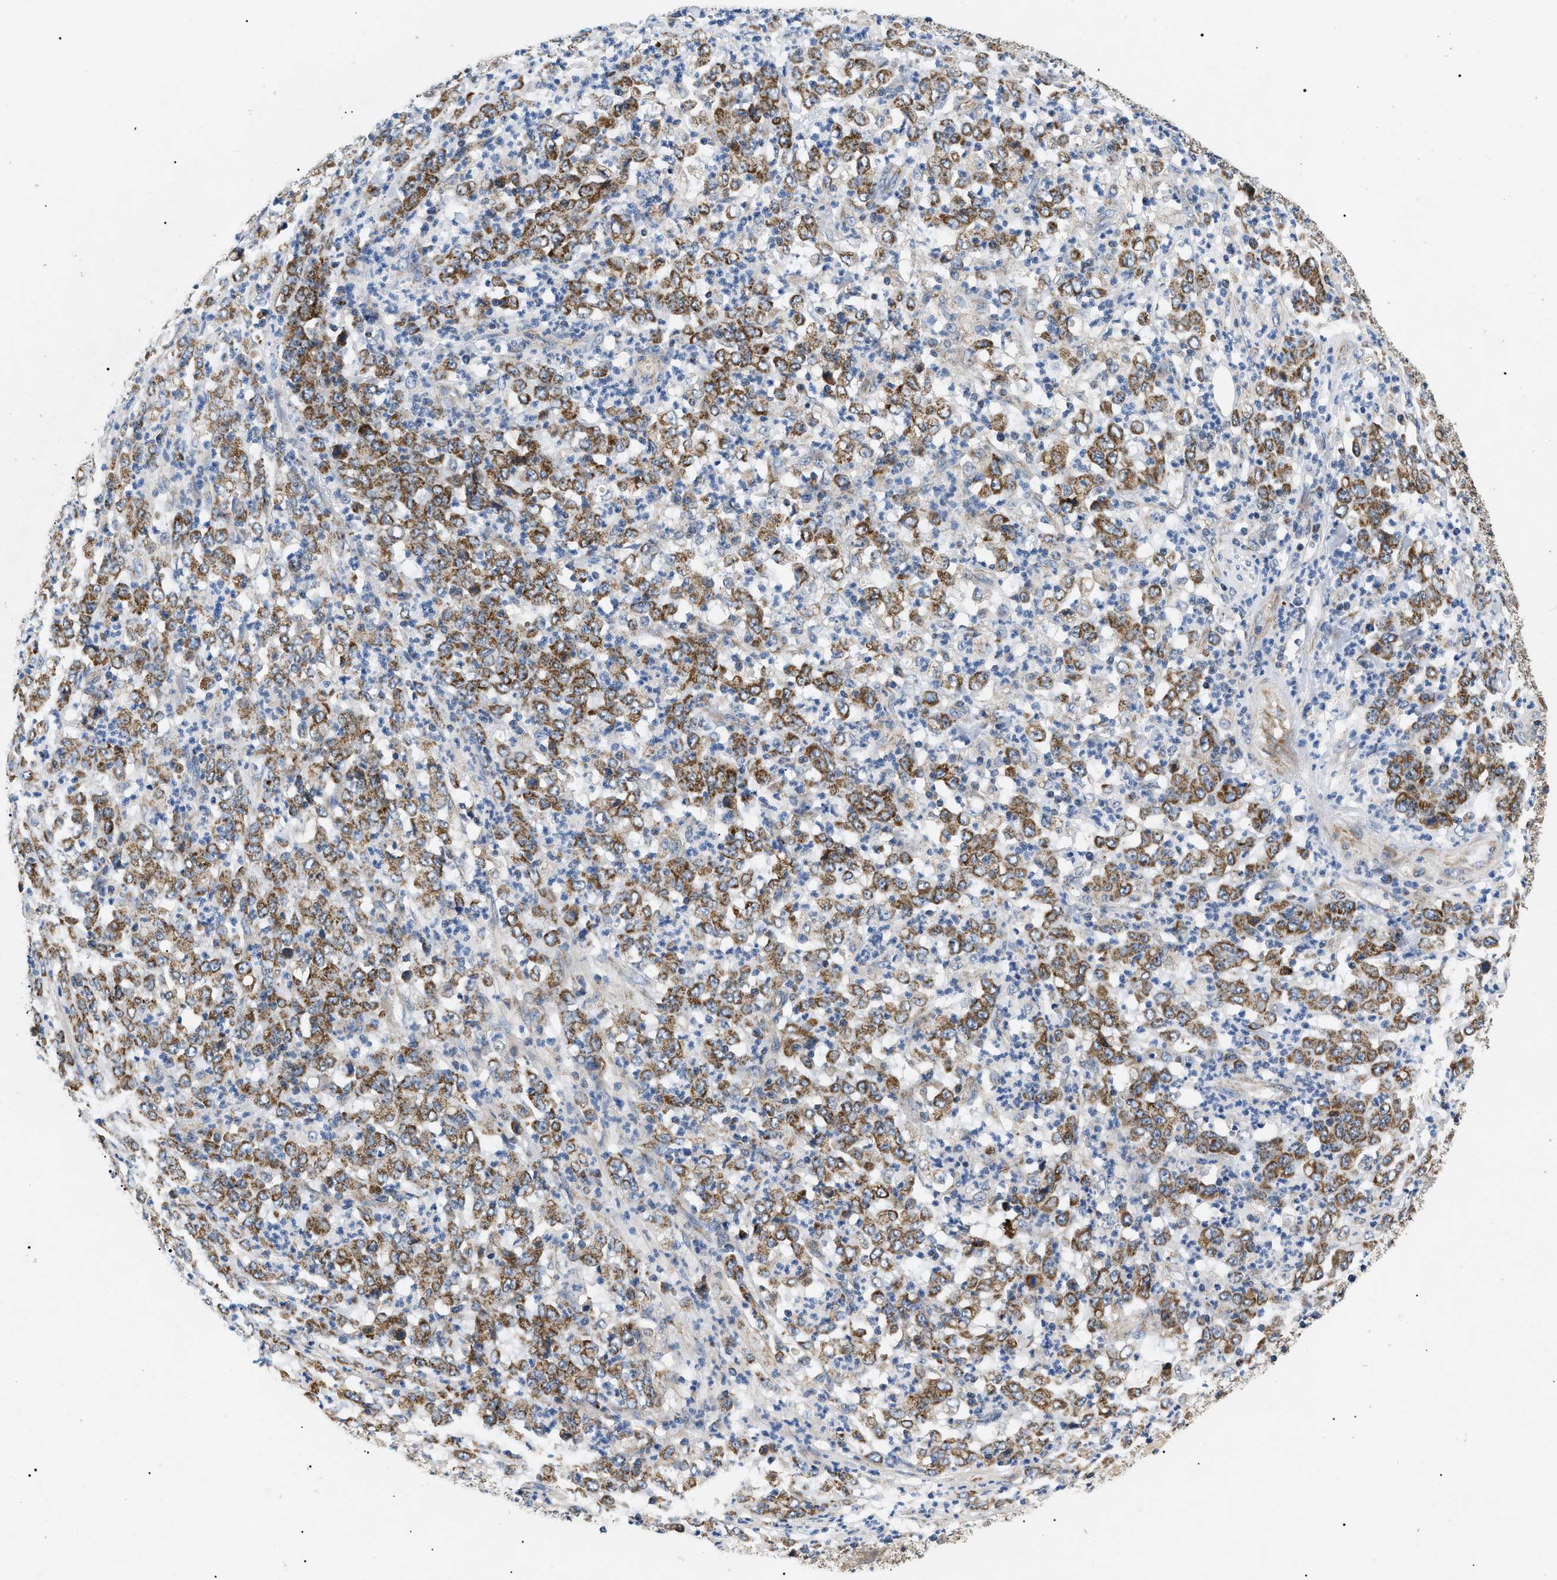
{"staining": {"intensity": "strong", "quantity": ">75%", "location": "cytoplasmic/membranous"}, "tissue": "stomach cancer", "cell_type": "Tumor cells", "image_type": "cancer", "snomed": [{"axis": "morphology", "description": "Adenocarcinoma, NOS"}, {"axis": "topography", "description": "Stomach, lower"}], "caption": "Human stomach cancer (adenocarcinoma) stained with a brown dye reveals strong cytoplasmic/membranous positive expression in approximately >75% of tumor cells.", "gene": "TOMM6", "patient": {"sex": "female", "age": 71}}